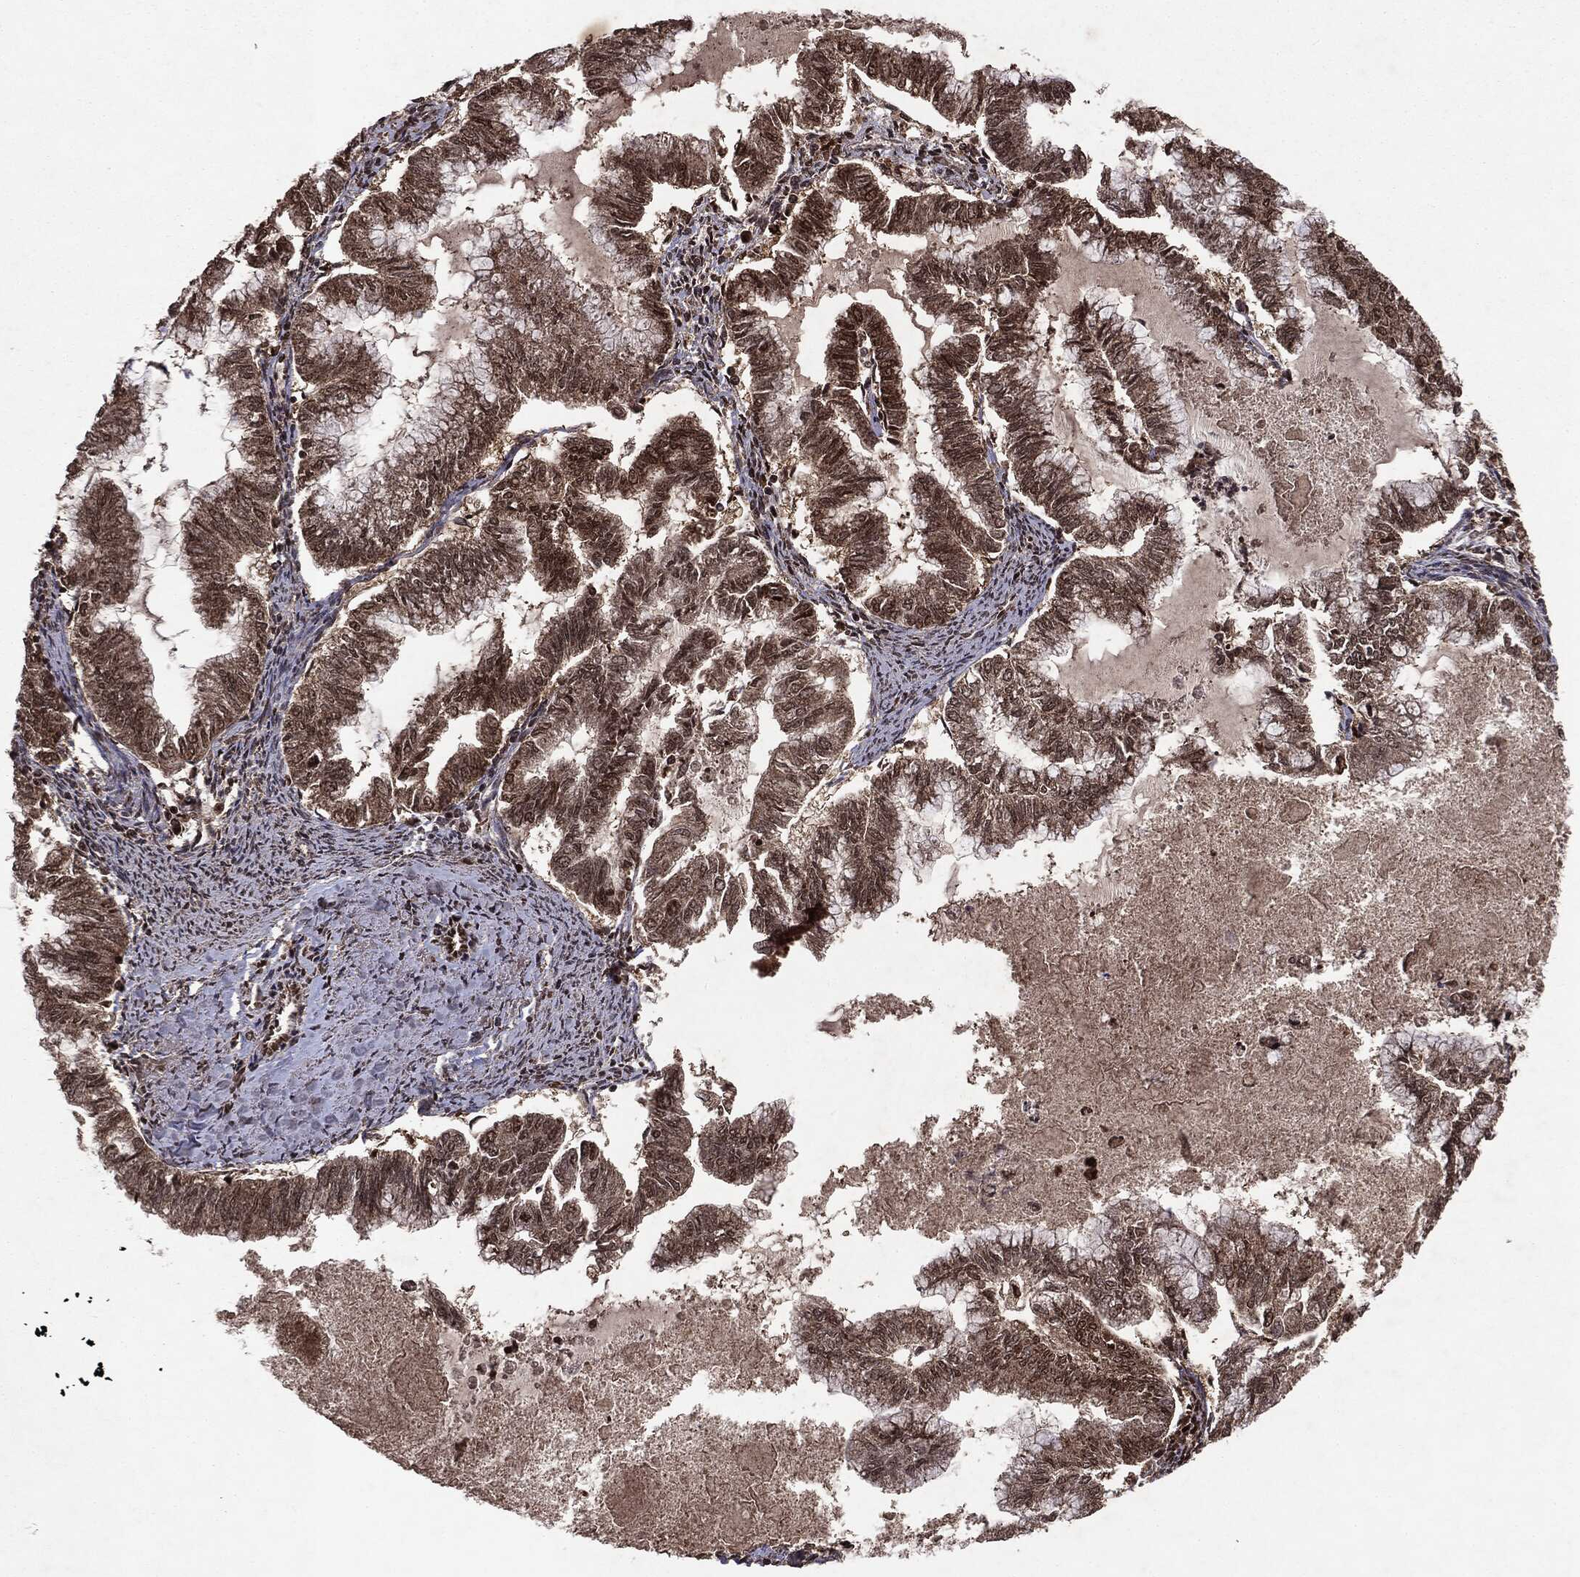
{"staining": {"intensity": "weak", "quantity": ">75%", "location": "cytoplasmic/membranous,nuclear"}, "tissue": "endometrial cancer", "cell_type": "Tumor cells", "image_type": "cancer", "snomed": [{"axis": "morphology", "description": "Adenocarcinoma, NOS"}, {"axis": "topography", "description": "Endometrium"}], "caption": "Endometrial cancer stained with a brown dye exhibits weak cytoplasmic/membranous and nuclear positive staining in approximately >75% of tumor cells.", "gene": "PEBP1", "patient": {"sex": "female", "age": 79}}